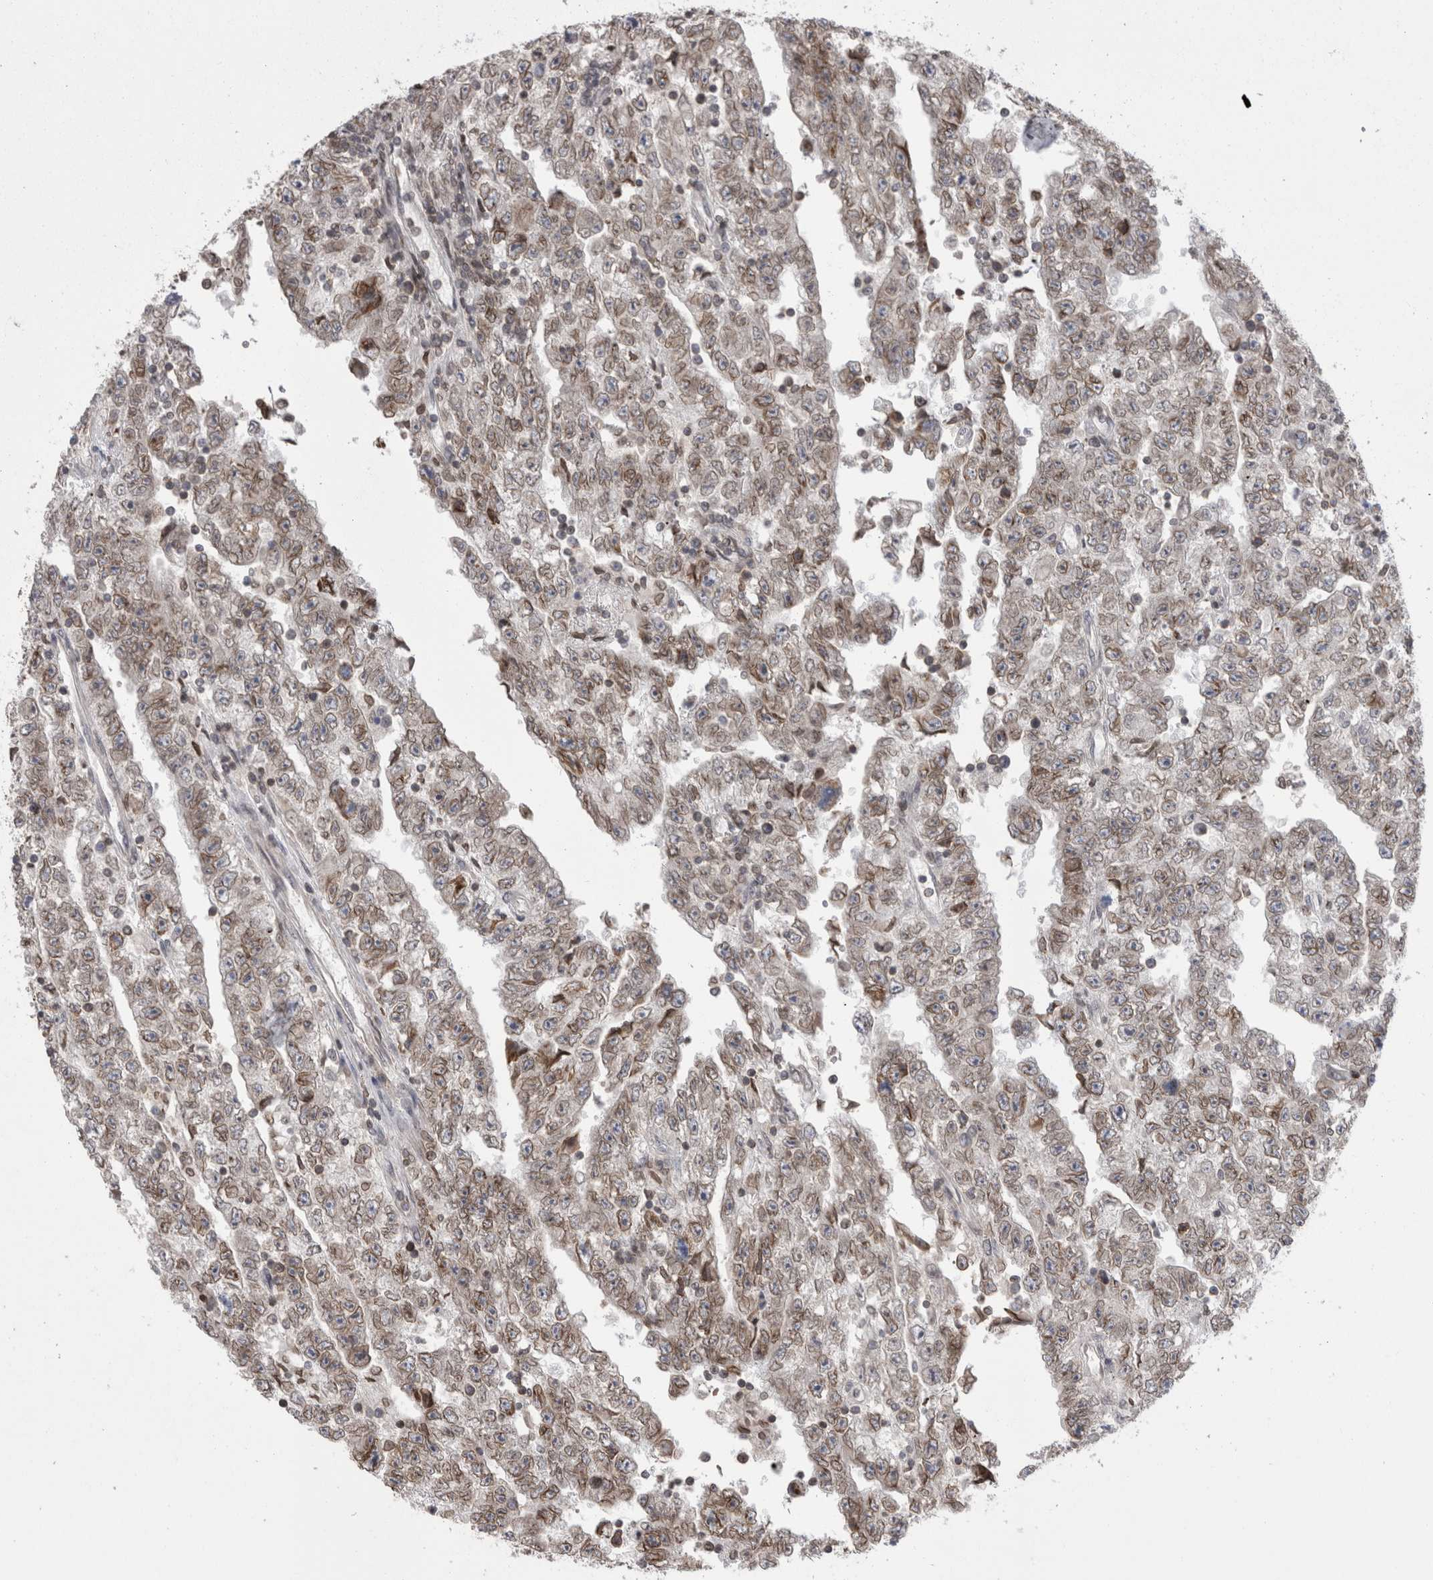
{"staining": {"intensity": "weak", "quantity": "25%-75%", "location": "nuclear"}, "tissue": "testis cancer", "cell_type": "Tumor cells", "image_type": "cancer", "snomed": [{"axis": "morphology", "description": "Carcinoma, Embryonal, NOS"}, {"axis": "topography", "description": "Testis"}], "caption": "Immunohistochemical staining of embryonal carcinoma (testis) reveals weak nuclear protein staining in approximately 25%-75% of tumor cells.", "gene": "DARS2", "patient": {"sex": "male", "age": 25}}